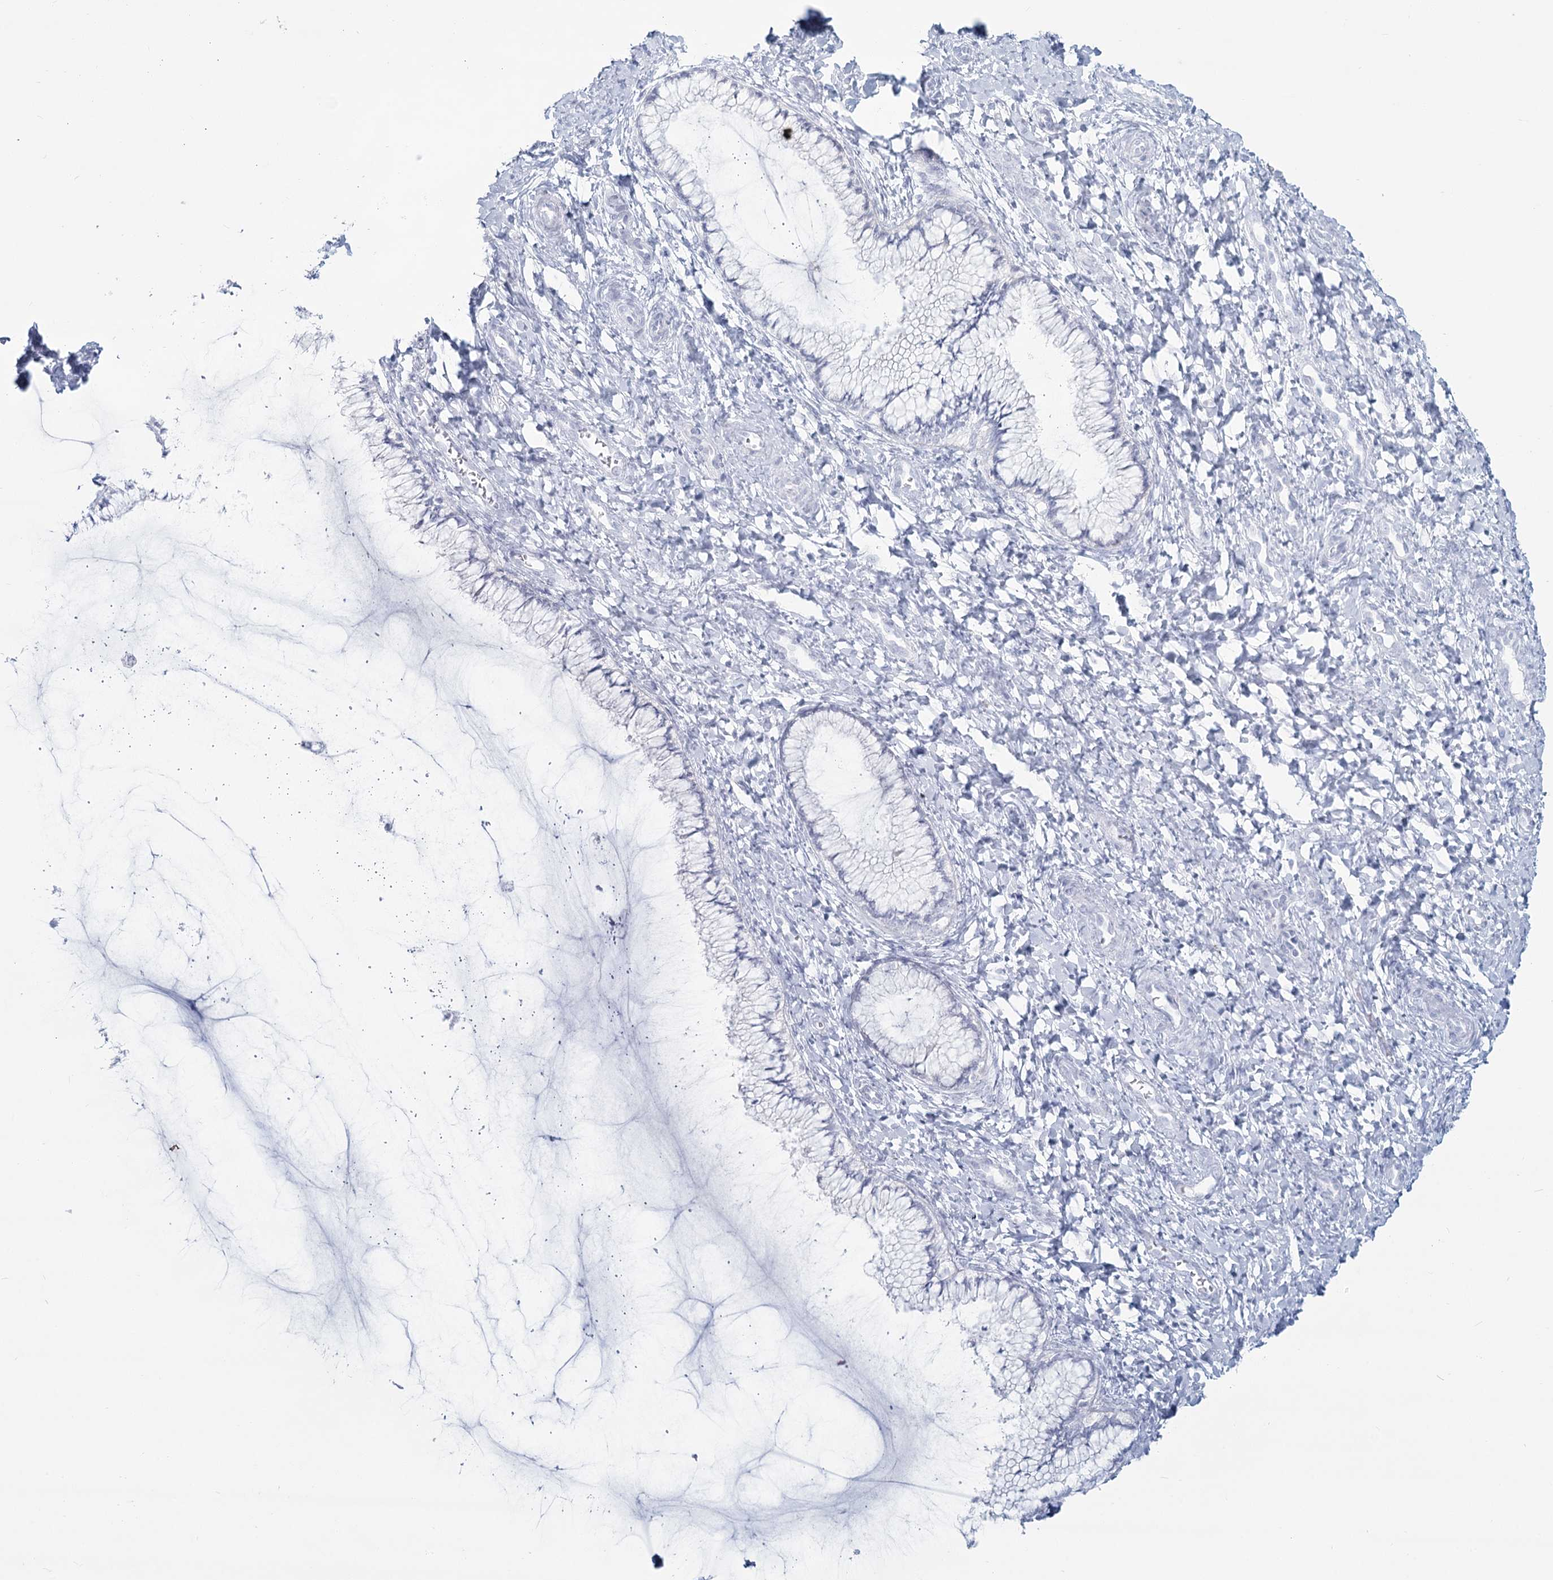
{"staining": {"intensity": "negative", "quantity": "none", "location": "none"}, "tissue": "cervix", "cell_type": "Glandular cells", "image_type": "normal", "snomed": [{"axis": "morphology", "description": "Normal tissue, NOS"}, {"axis": "morphology", "description": "Adenocarcinoma, NOS"}, {"axis": "topography", "description": "Cervix"}], "caption": "An immunohistochemistry photomicrograph of benign cervix is shown. There is no staining in glandular cells of cervix. The staining was performed using DAB to visualize the protein expression in brown, while the nuclei were stained in blue with hematoxylin (Magnification: 20x).", "gene": "SLC6A19", "patient": {"sex": "female", "age": 29}}